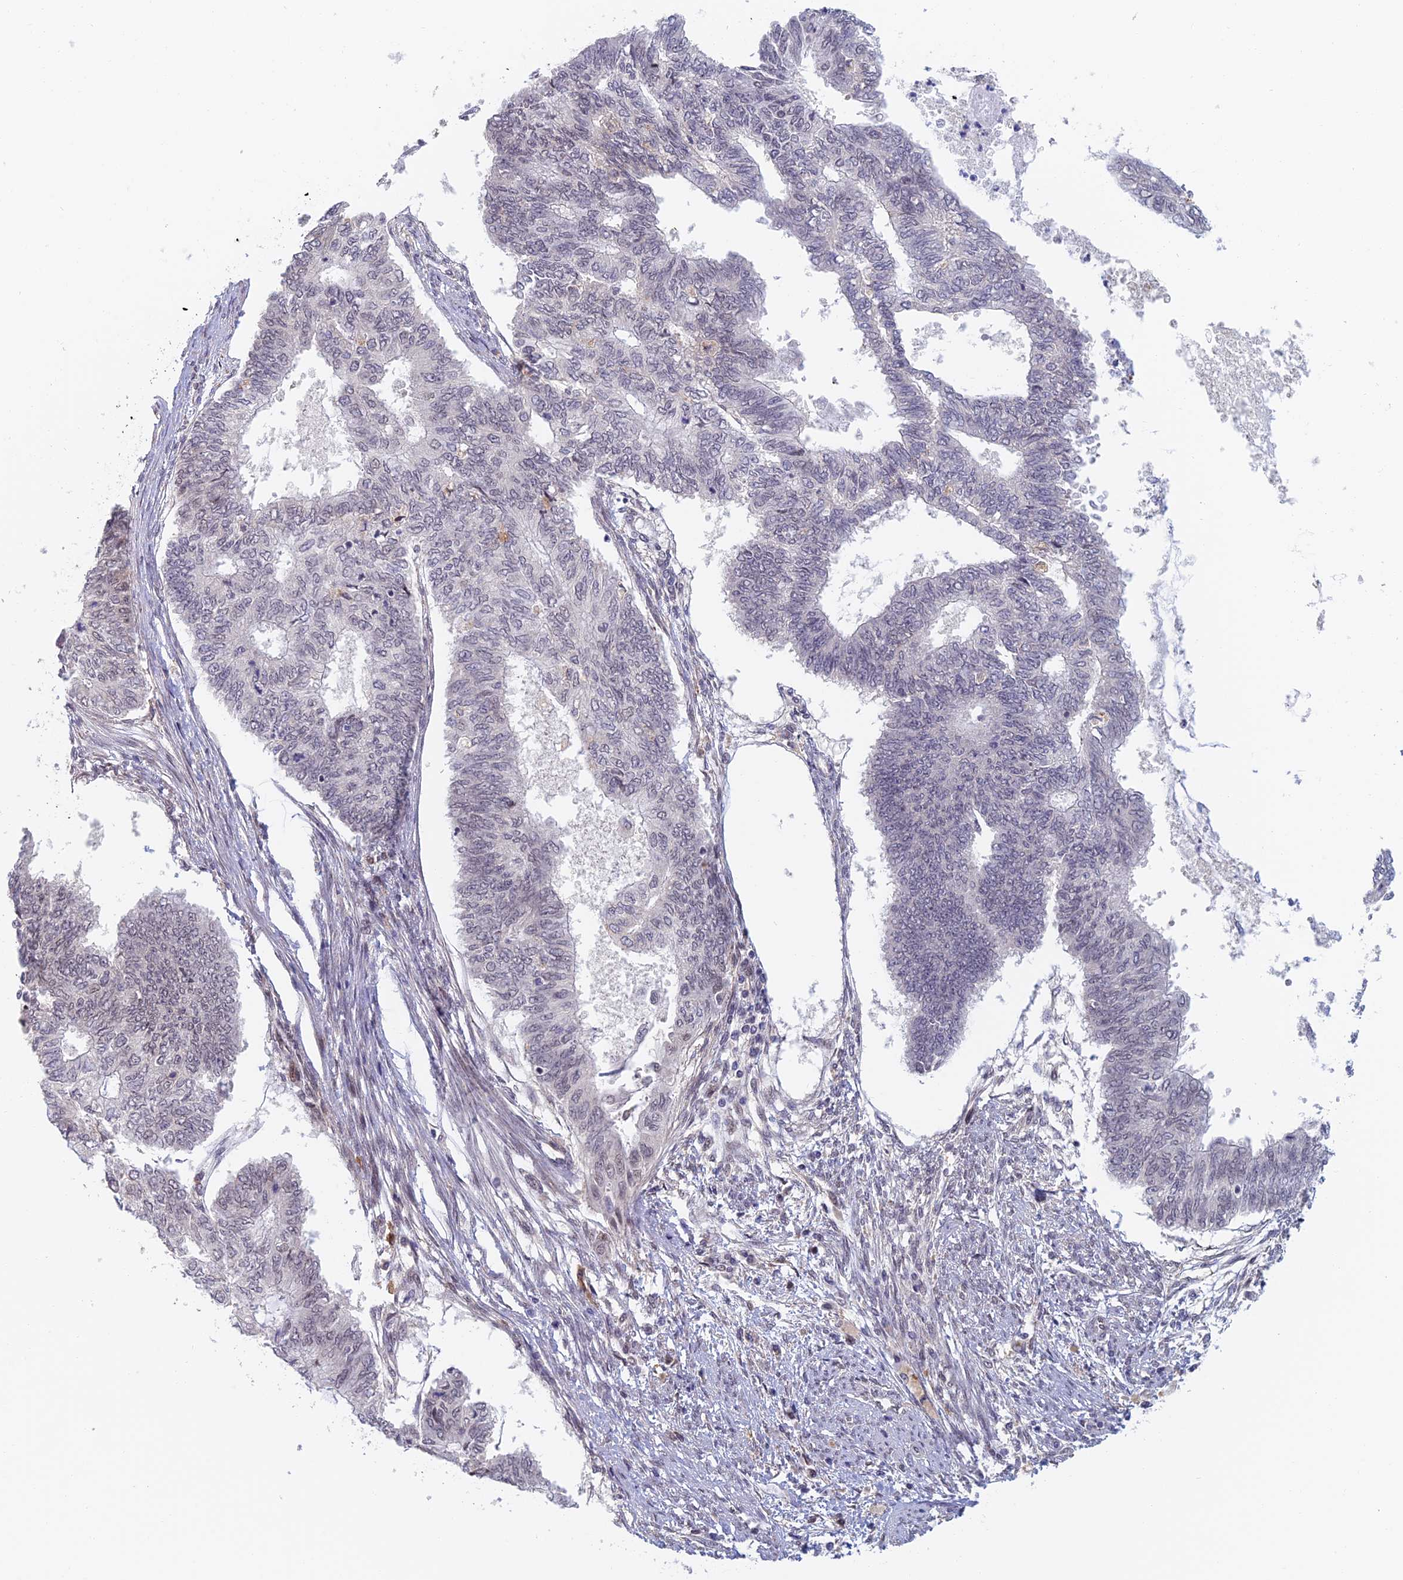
{"staining": {"intensity": "negative", "quantity": "none", "location": "none"}, "tissue": "endometrial cancer", "cell_type": "Tumor cells", "image_type": "cancer", "snomed": [{"axis": "morphology", "description": "Adenocarcinoma, NOS"}, {"axis": "topography", "description": "Endometrium"}], "caption": "Image shows no protein positivity in tumor cells of endometrial cancer tissue.", "gene": "ZUP1", "patient": {"sex": "female", "age": 68}}